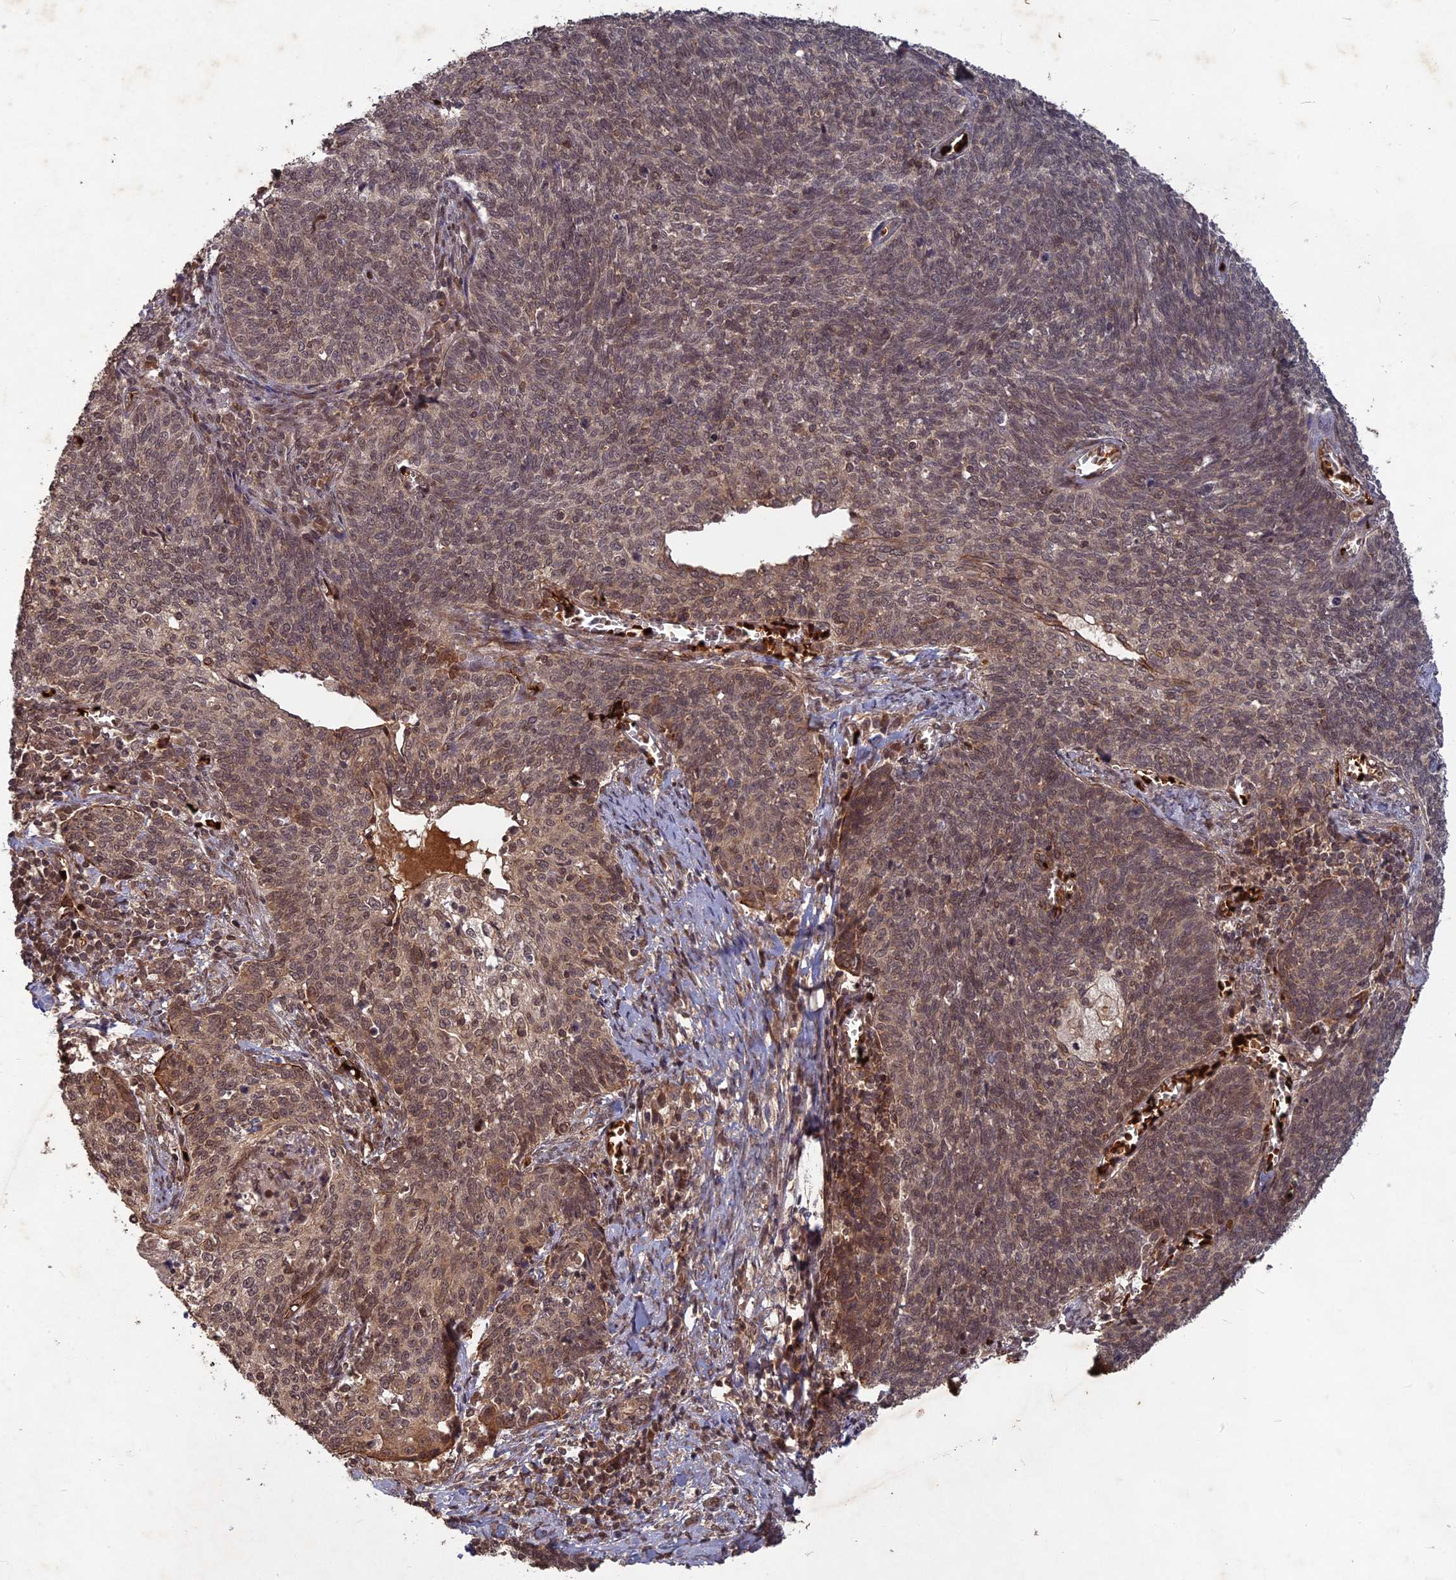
{"staining": {"intensity": "moderate", "quantity": ">75%", "location": "cytoplasmic/membranous,nuclear"}, "tissue": "cervical cancer", "cell_type": "Tumor cells", "image_type": "cancer", "snomed": [{"axis": "morphology", "description": "Squamous cell carcinoma, NOS"}, {"axis": "topography", "description": "Cervix"}], "caption": "Protein staining of cervical cancer tissue exhibits moderate cytoplasmic/membranous and nuclear staining in approximately >75% of tumor cells.", "gene": "SRMS", "patient": {"sex": "female", "age": 39}}